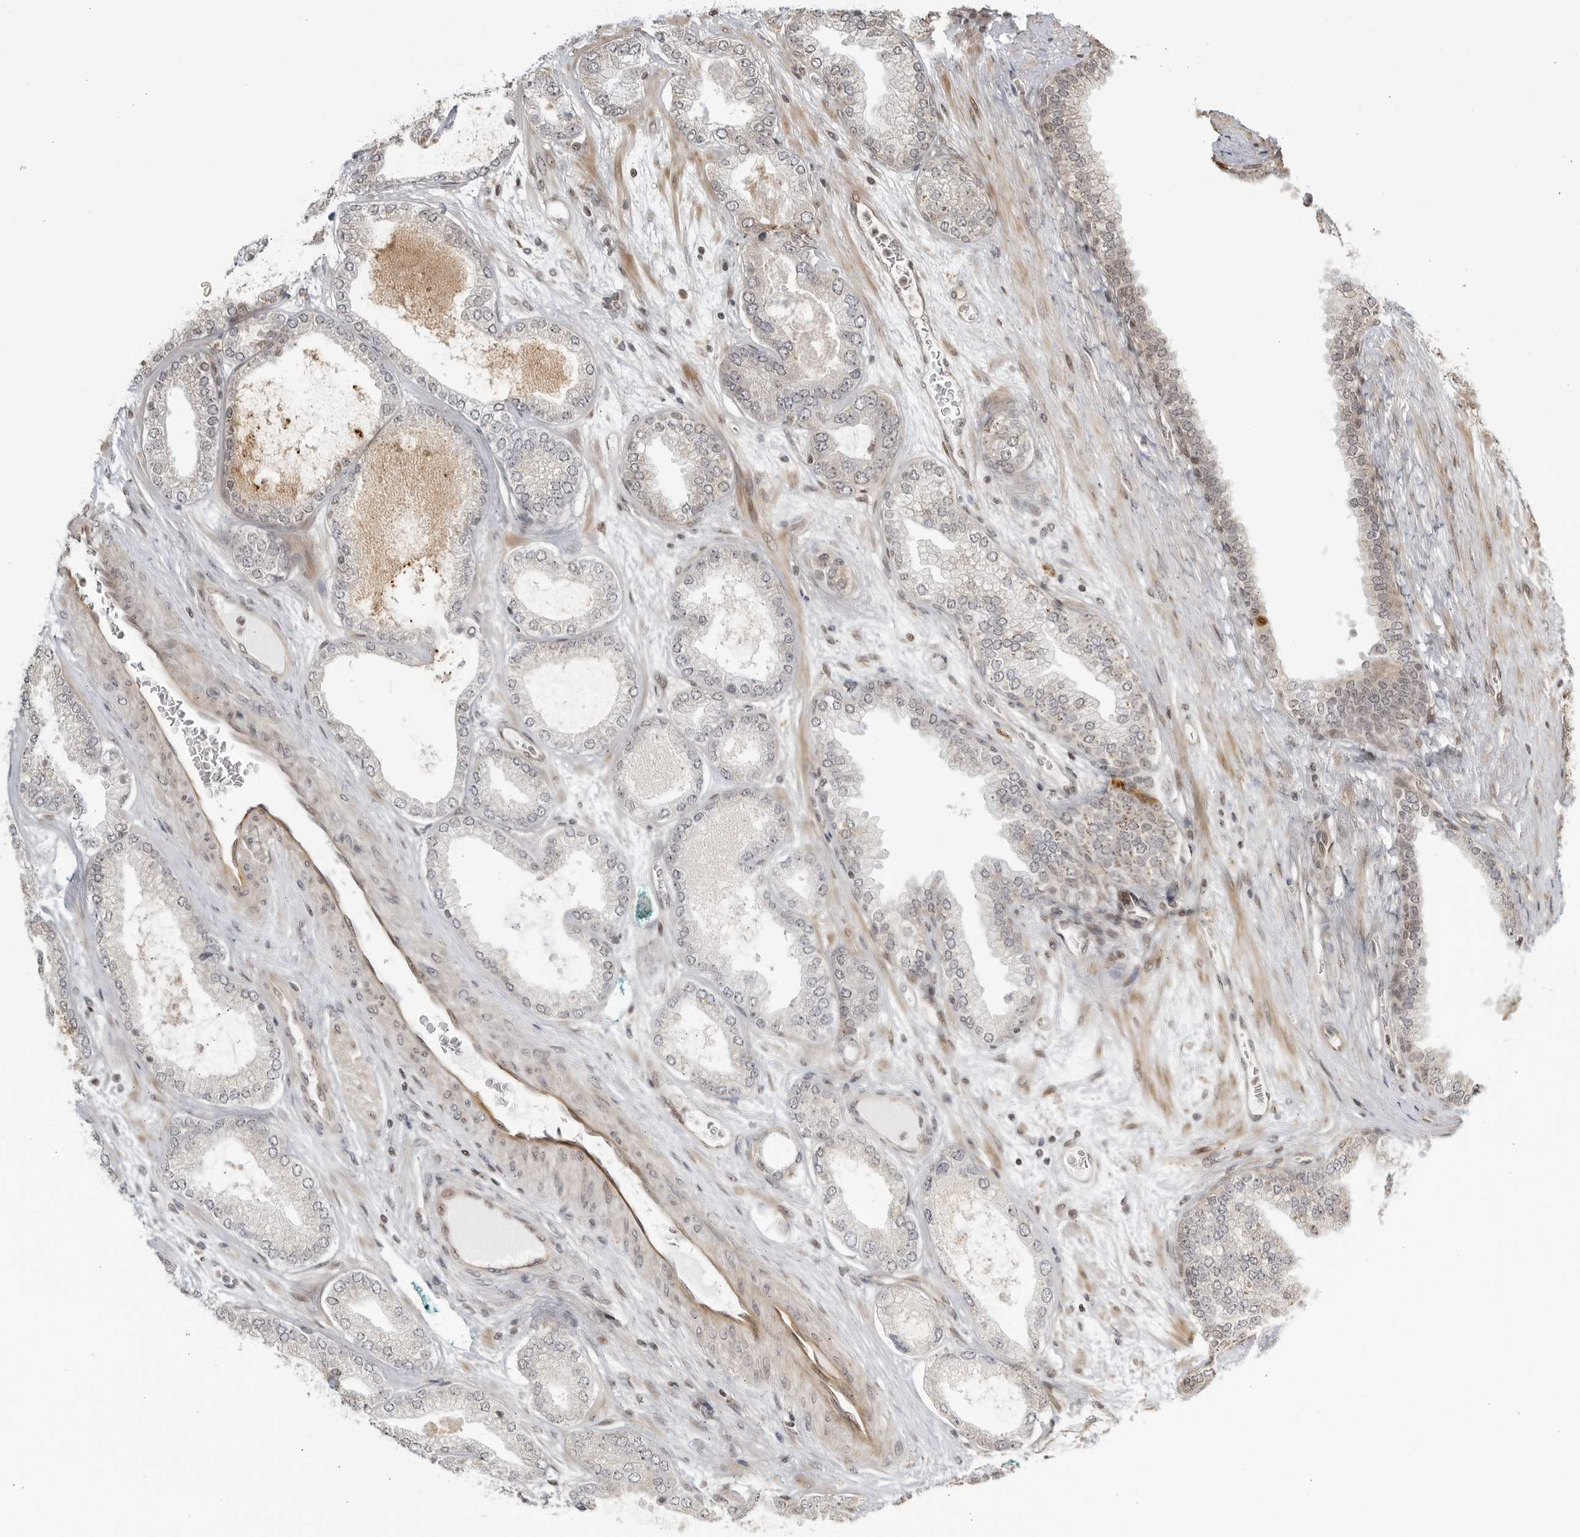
{"staining": {"intensity": "negative", "quantity": "none", "location": "none"}, "tissue": "prostate cancer", "cell_type": "Tumor cells", "image_type": "cancer", "snomed": [{"axis": "morphology", "description": "Adenocarcinoma, High grade"}, {"axis": "topography", "description": "Prostate"}], "caption": "Photomicrograph shows no significant protein staining in tumor cells of adenocarcinoma (high-grade) (prostate).", "gene": "TCF21", "patient": {"sex": "male", "age": 58}}